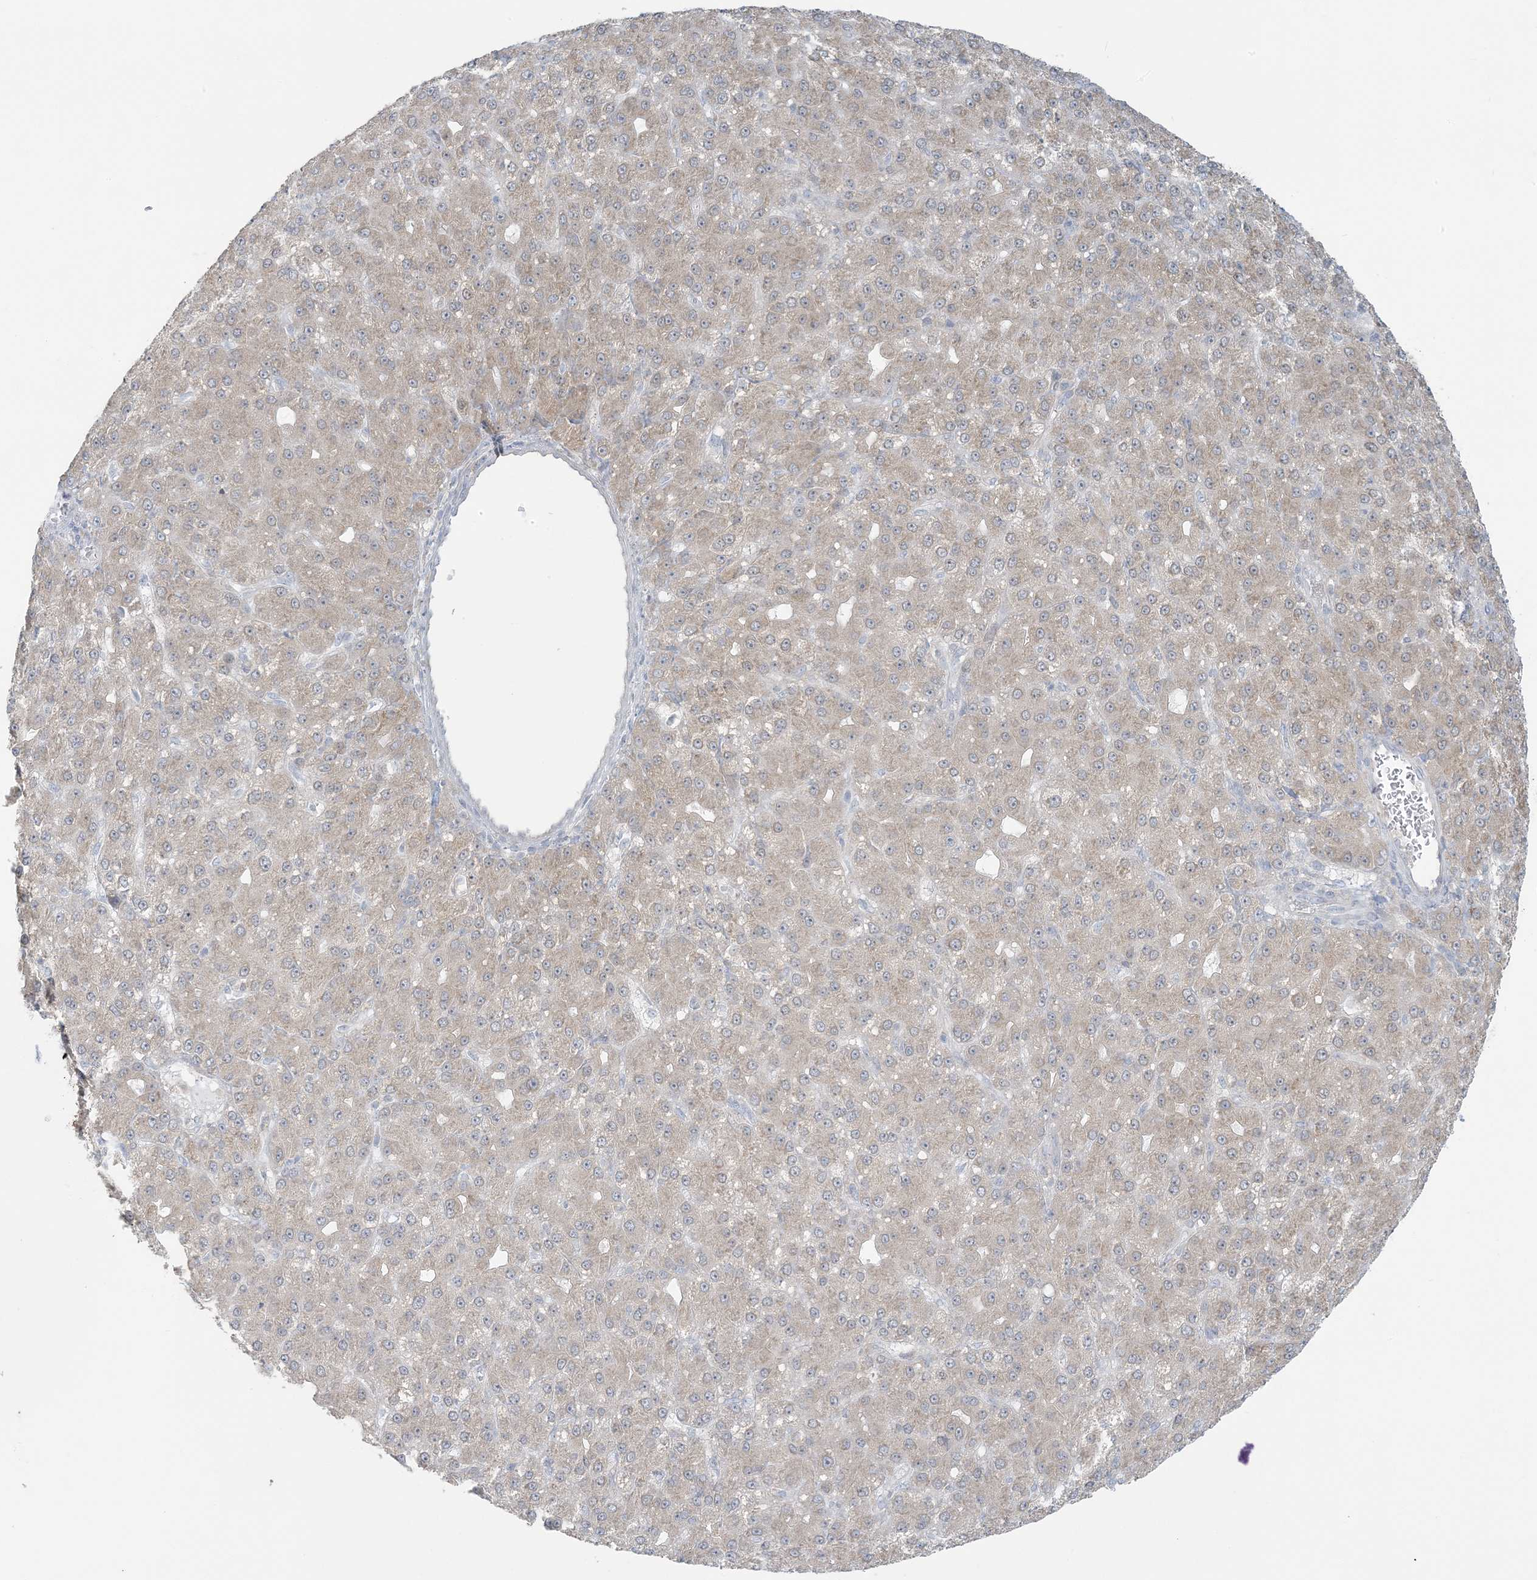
{"staining": {"intensity": "weak", "quantity": "25%-75%", "location": "cytoplasmic/membranous"}, "tissue": "liver cancer", "cell_type": "Tumor cells", "image_type": "cancer", "snomed": [{"axis": "morphology", "description": "Carcinoma, Hepatocellular, NOS"}, {"axis": "topography", "description": "Liver"}], "caption": "Immunohistochemical staining of liver cancer (hepatocellular carcinoma) displays low levels of weak cytoplasmic/membranous expression in about 25%-75% of tumor cells. (DAB (3,3'-diaminobenzidine) IHC, brown staining for protein, blue staining for nuclei).", "gene": "EEFSEC", "patient": {"sex": "male", "age": 67}}